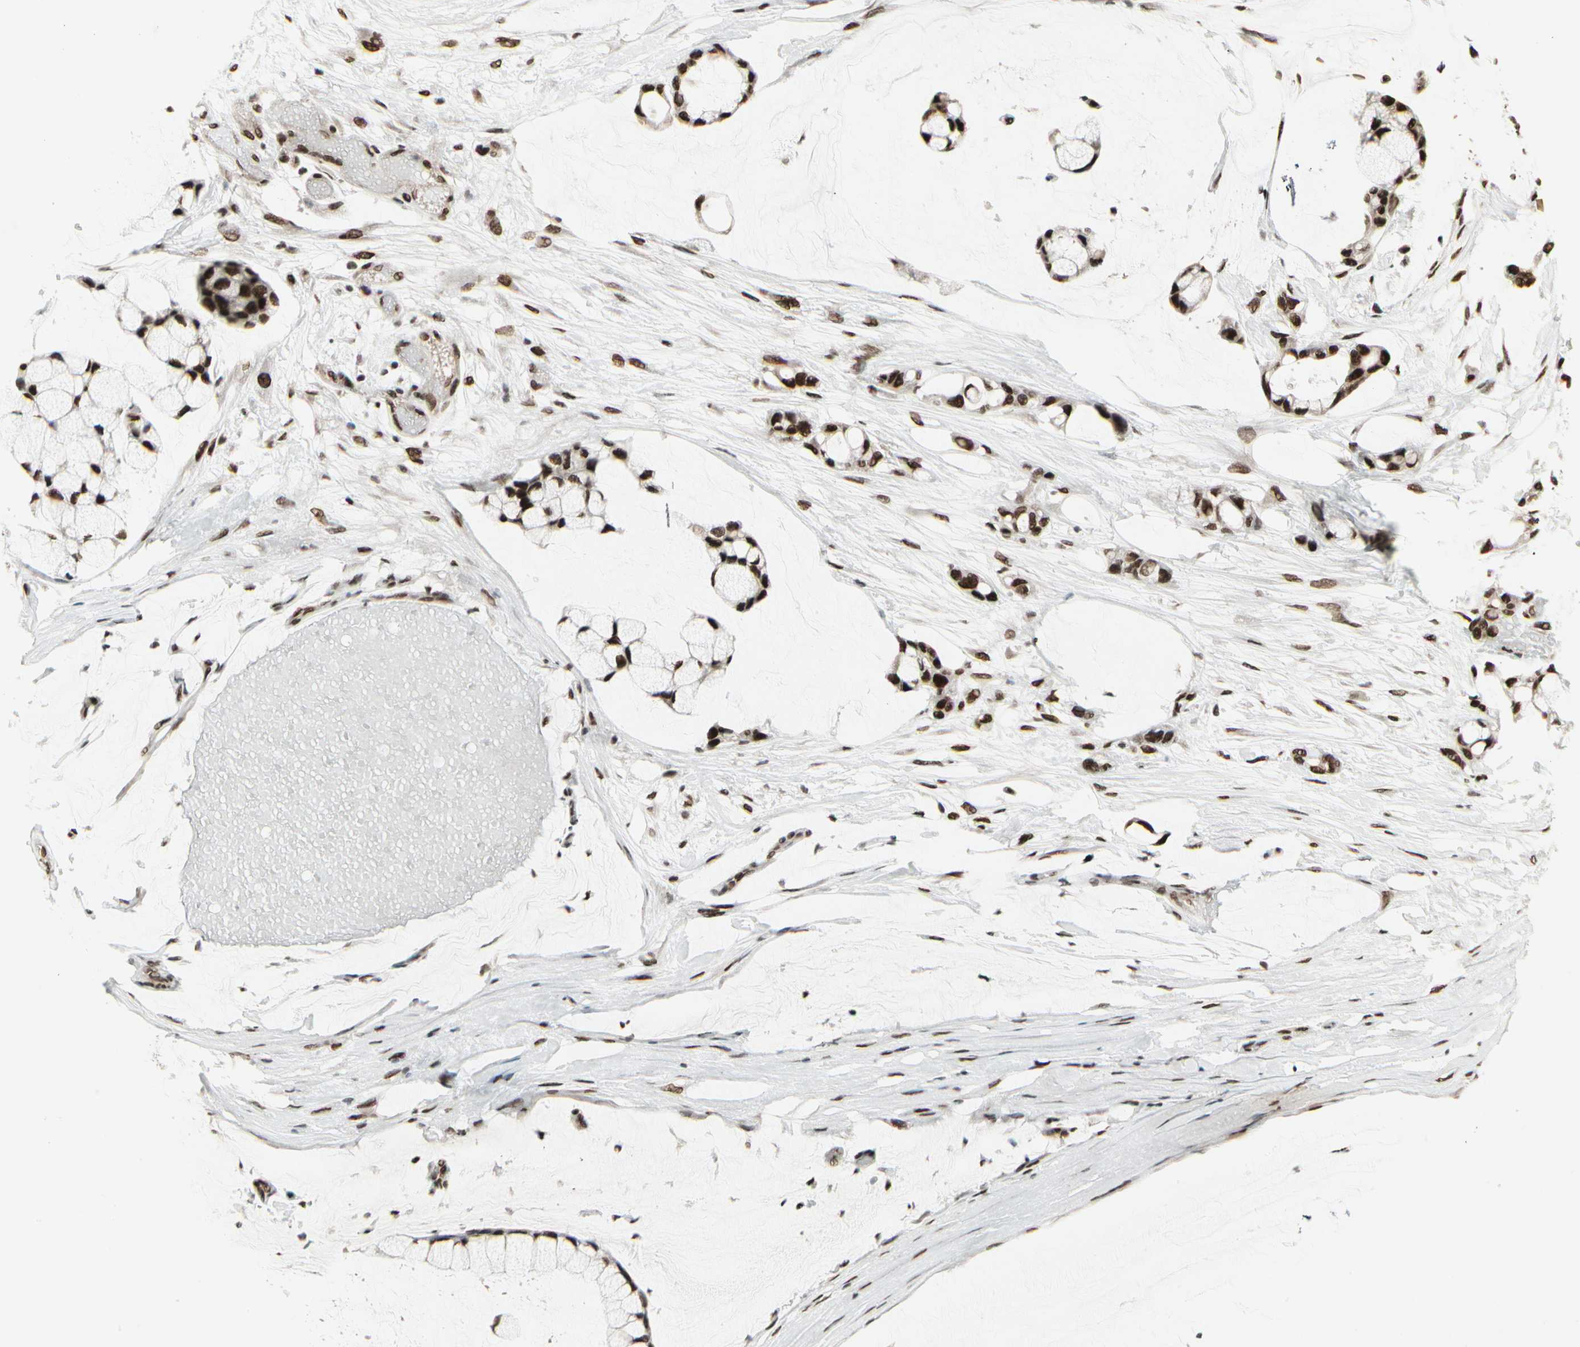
{"staining": {"intensity": "strong", "quantity": ">75%", "location": "nuclear"}, "tissue": "ovarian cancer", "cell_type": "Tumor cells", "image_type": "cancer", "snomed": [{"axis": "morphology", "description": "Cystadenocarcinoma, mucinous, NOS"}, {"axis": "topography", "description": "Ovary"}], "caption": "Ovarian cancer (mucinous cystadenocarcinoma) tissue exhibits strong nuclear positivity in approximately >75% of tumor cells", "gene": "HMG20A", "patient": {"sex": "female", "age": 39}}